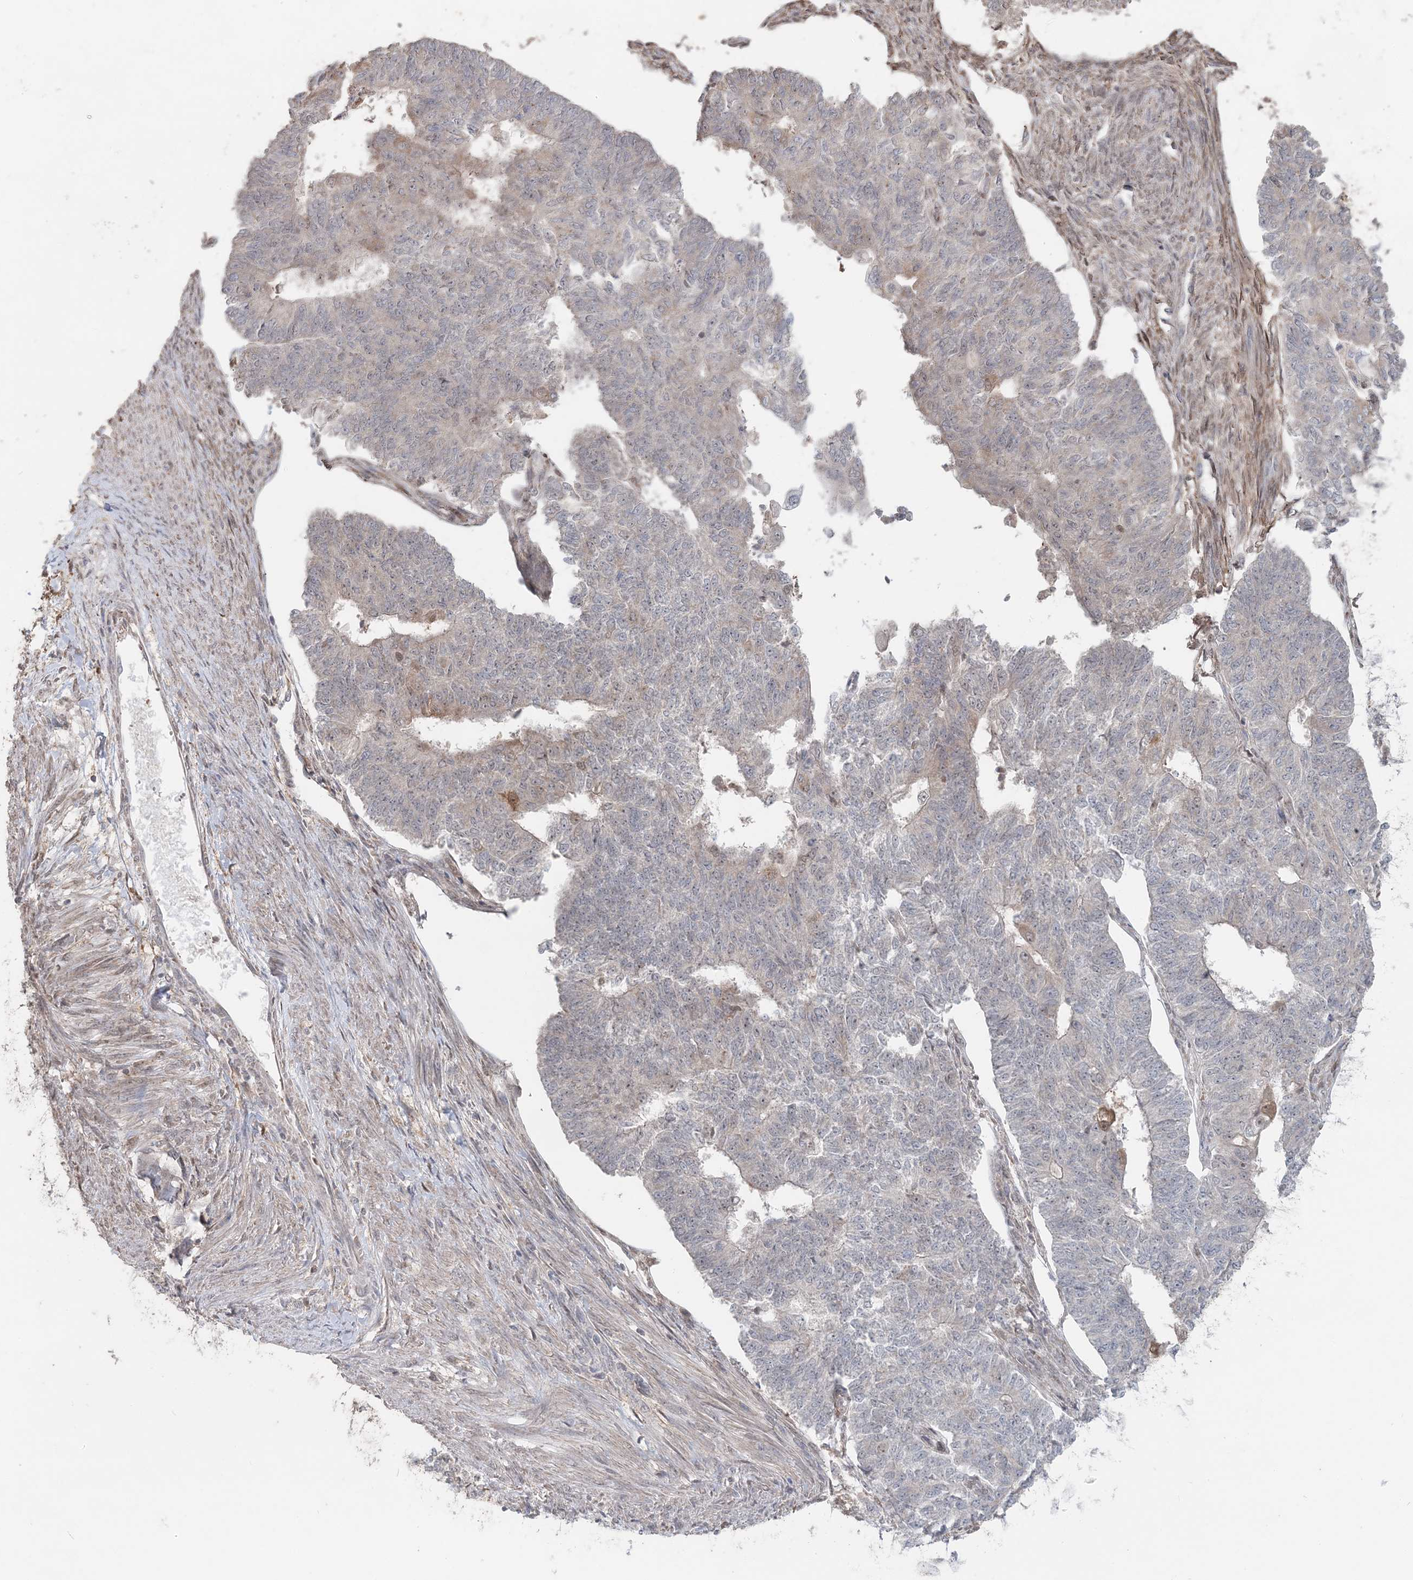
{"staining": {"intensity": "negative", "quantity": "none", "location": "none"}, "tissue": "endometrial cancer", "cell_type": "Tumor cells", "image_type": "cancer", "snomed": [{"axis": "morphology", "description": "Adenocarcinoma, NOS"}, {"axis": "topography", "description": "Endometrium"}], "caption": "Immunohistochemistry histopathology image of endometrial cancer (adenocarcinoma) stained for a protein (brown), which shows no positivity in tumor cells.", "gene": "SLU7", "patient": {"sex": "female", "age": 32}}